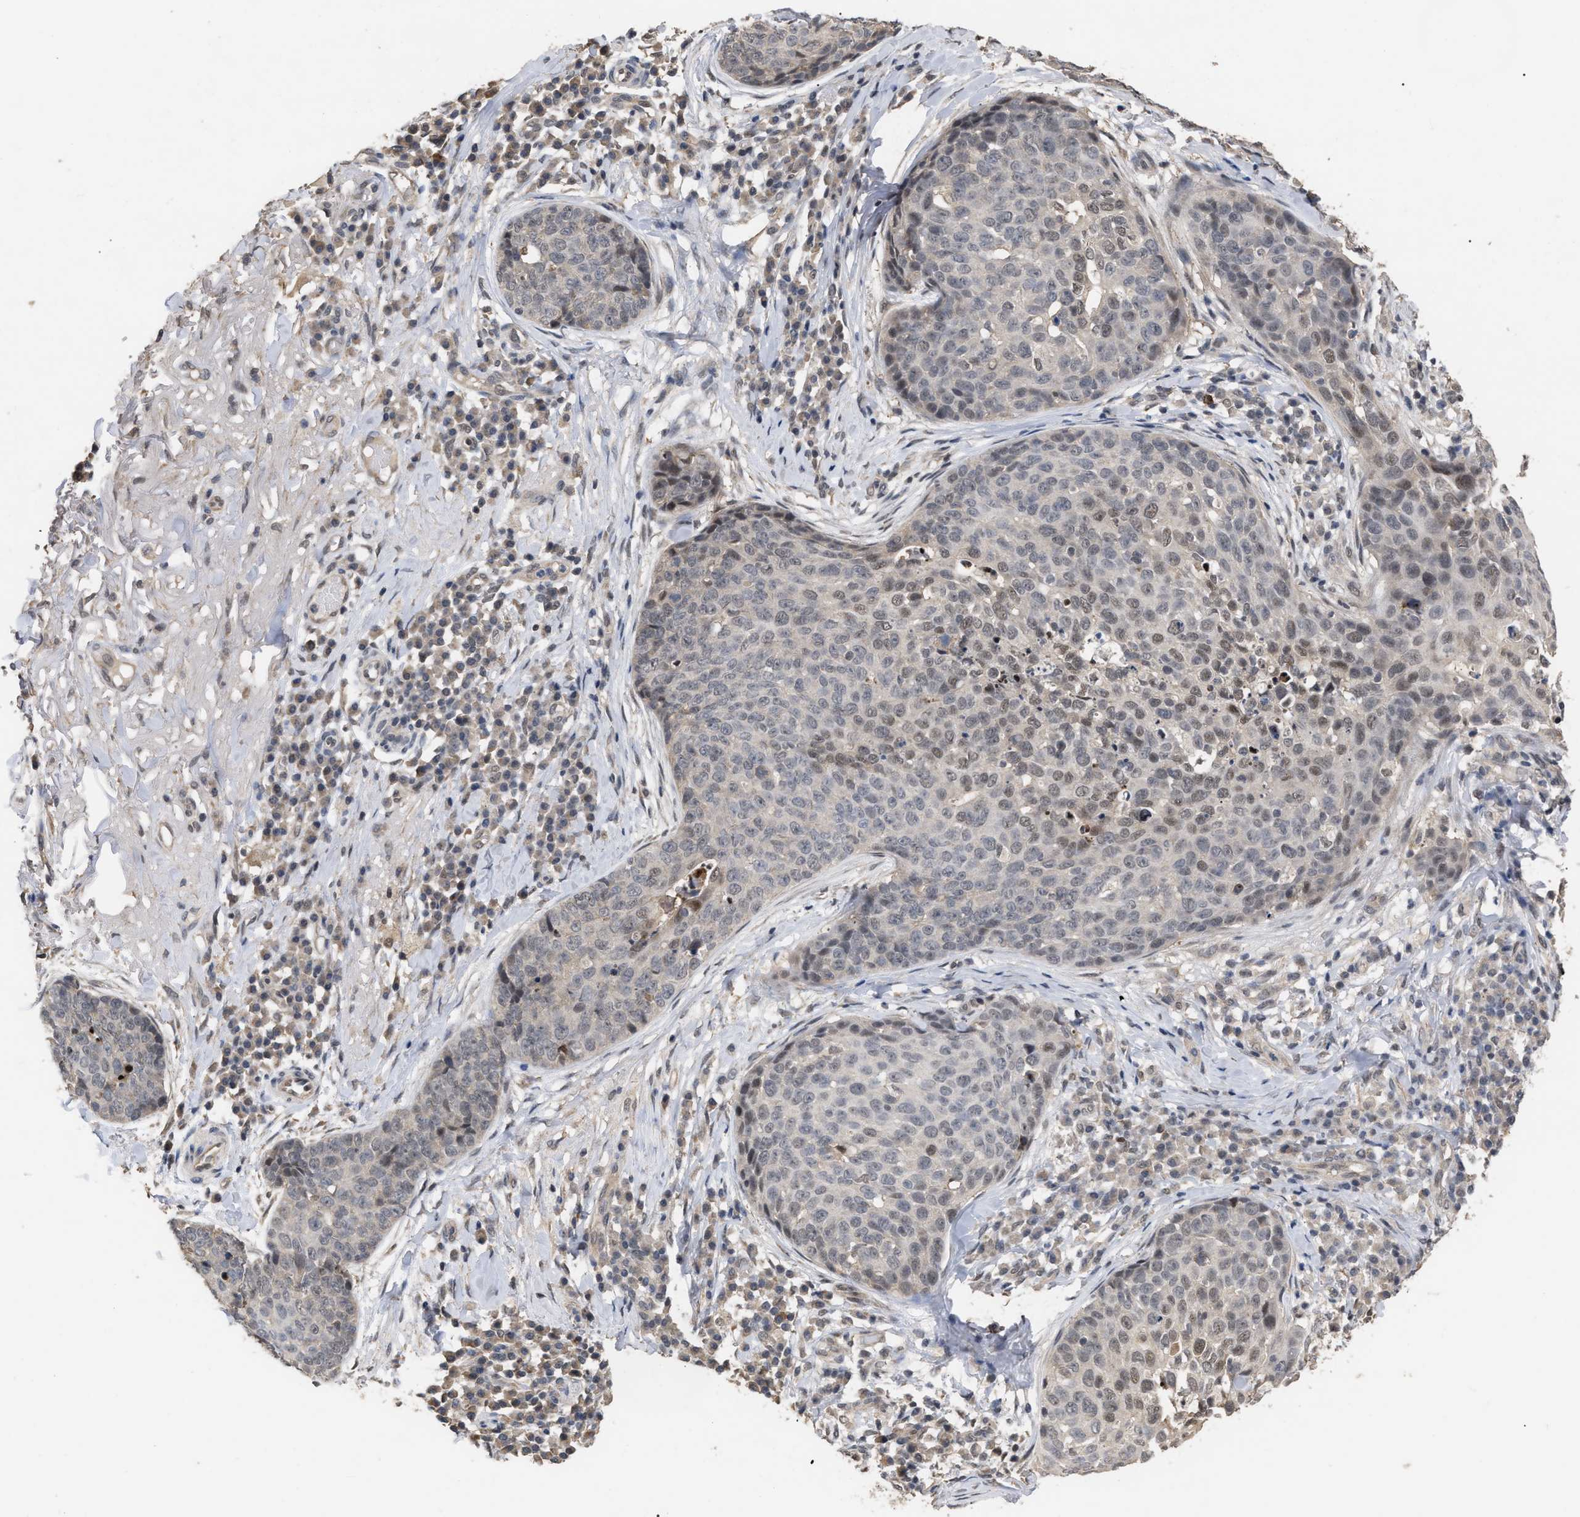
{"staining": {"intensity": "weak", "quantity": "<25%", "location": "nuclear"}, "tissue": "skin cancer", "cell_type": "Tumor cells", "image_type": "cancer", "snomed": [{"axis": "morphology", "description": "Squamous cell carcinoma in situ, NOS"}, {"axis": "morphology", "description": "Squamous cell carcinoma, NOS"}, {"axis": "topography", "description": "Skin"}], "caption": "The immunohistochemistry (IHC) photomicrograph has no significant positivity in tumor cells of skin squamous cell carcinoma in situ tissue.", "gene": "JAZF1", "patient": {"sex": "male", "age": 93}}